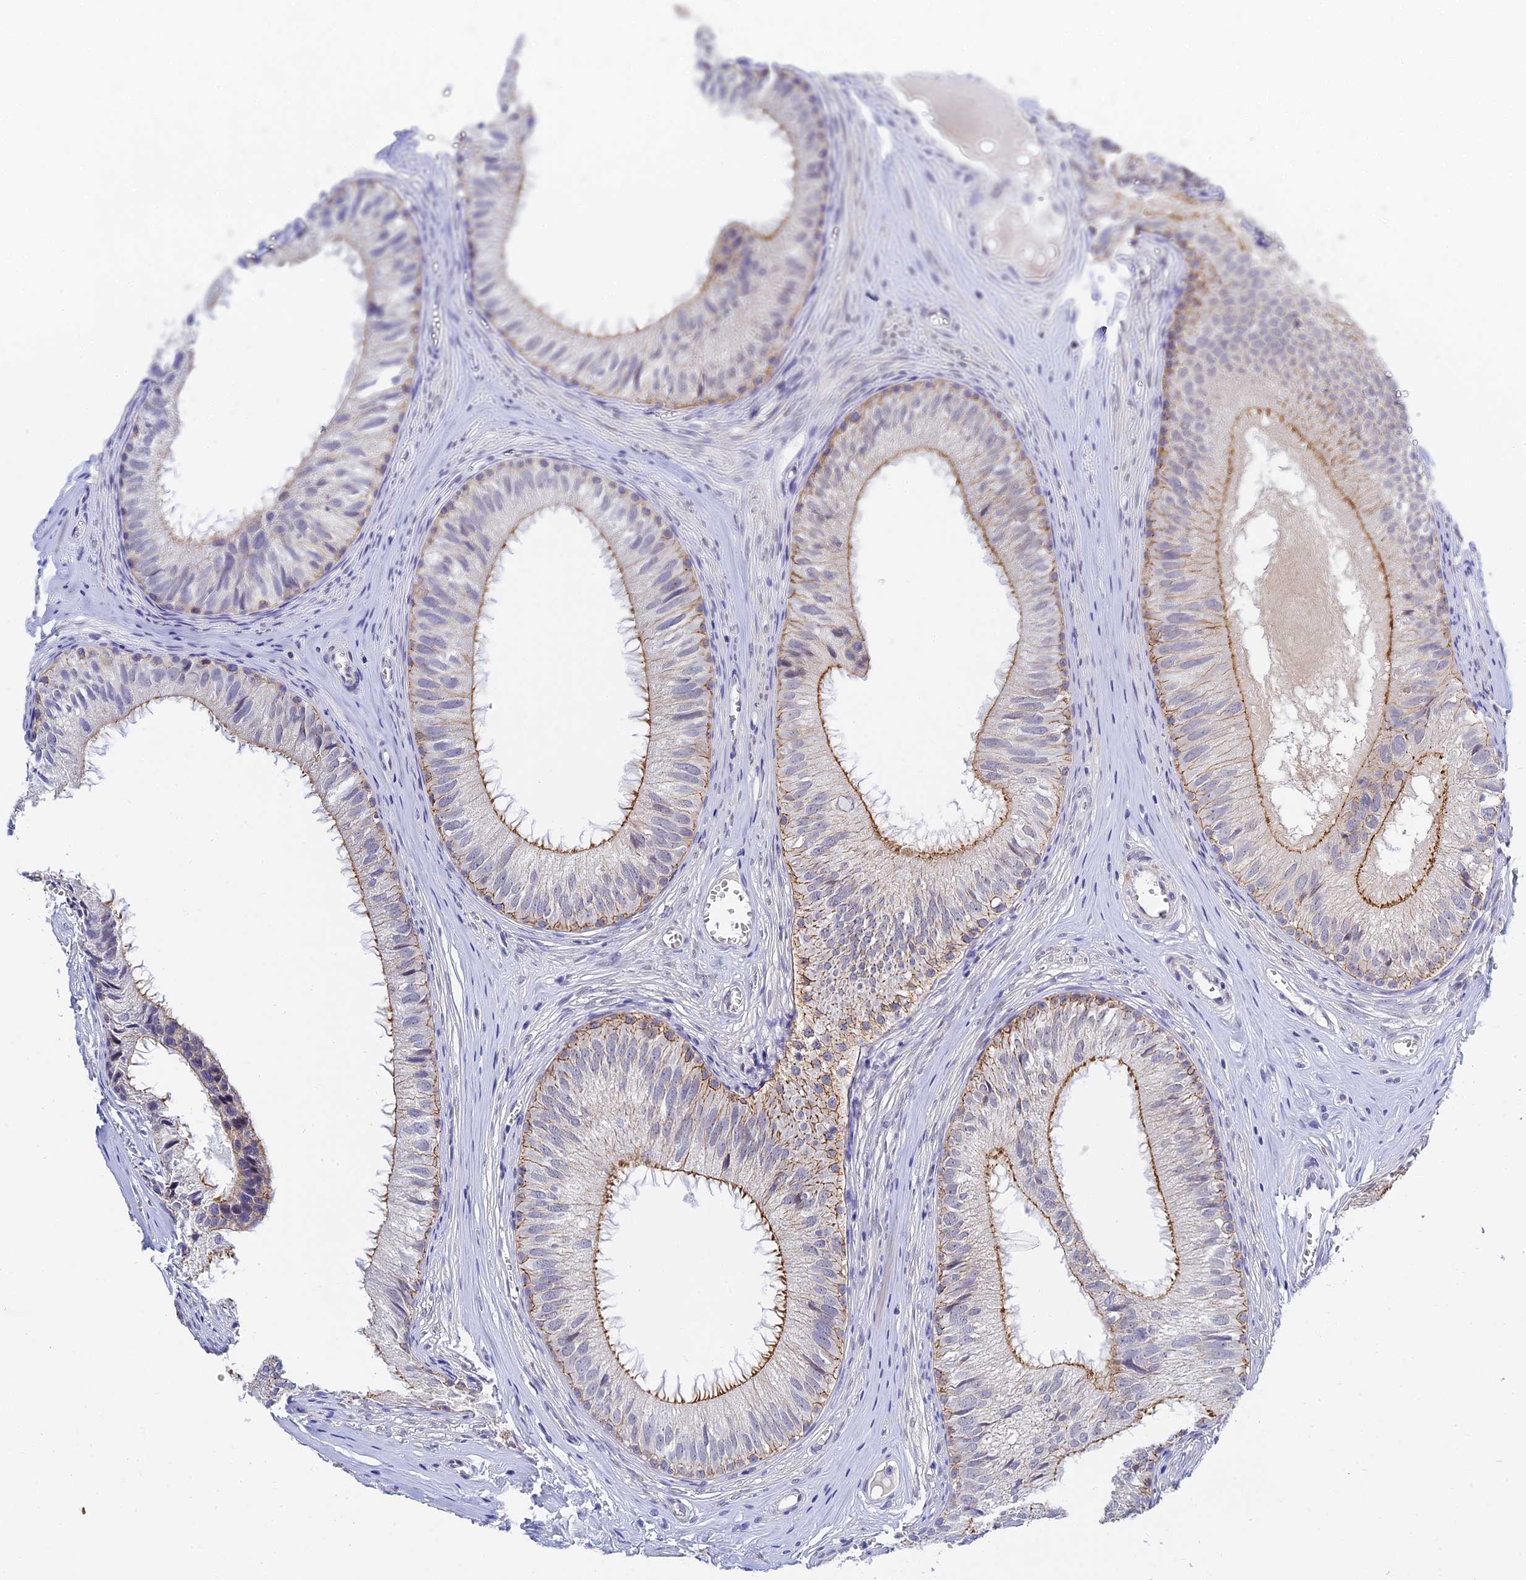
{"staining": {"intensity": "moderate", "quantity": "25%-75%", "location": "cytoplasmic/membranous"}, "tissue": "epididymis", "cell_type": "Glandular cells", "image_type": "normal", "snomed": [{"axis": "morphology", "description": "Normal tissue, NOS"}, {"axis": "topography", "description": "Epididymis"}], "caption": "Benign epididymis was stained to show a protein in brown. There is medium levels of moderate cytoplasmic/membranous staining in approximately 25%-75% of glandular cells.", "gene": "HOXB1", "patient": {"sex": "male", "age": 36}}